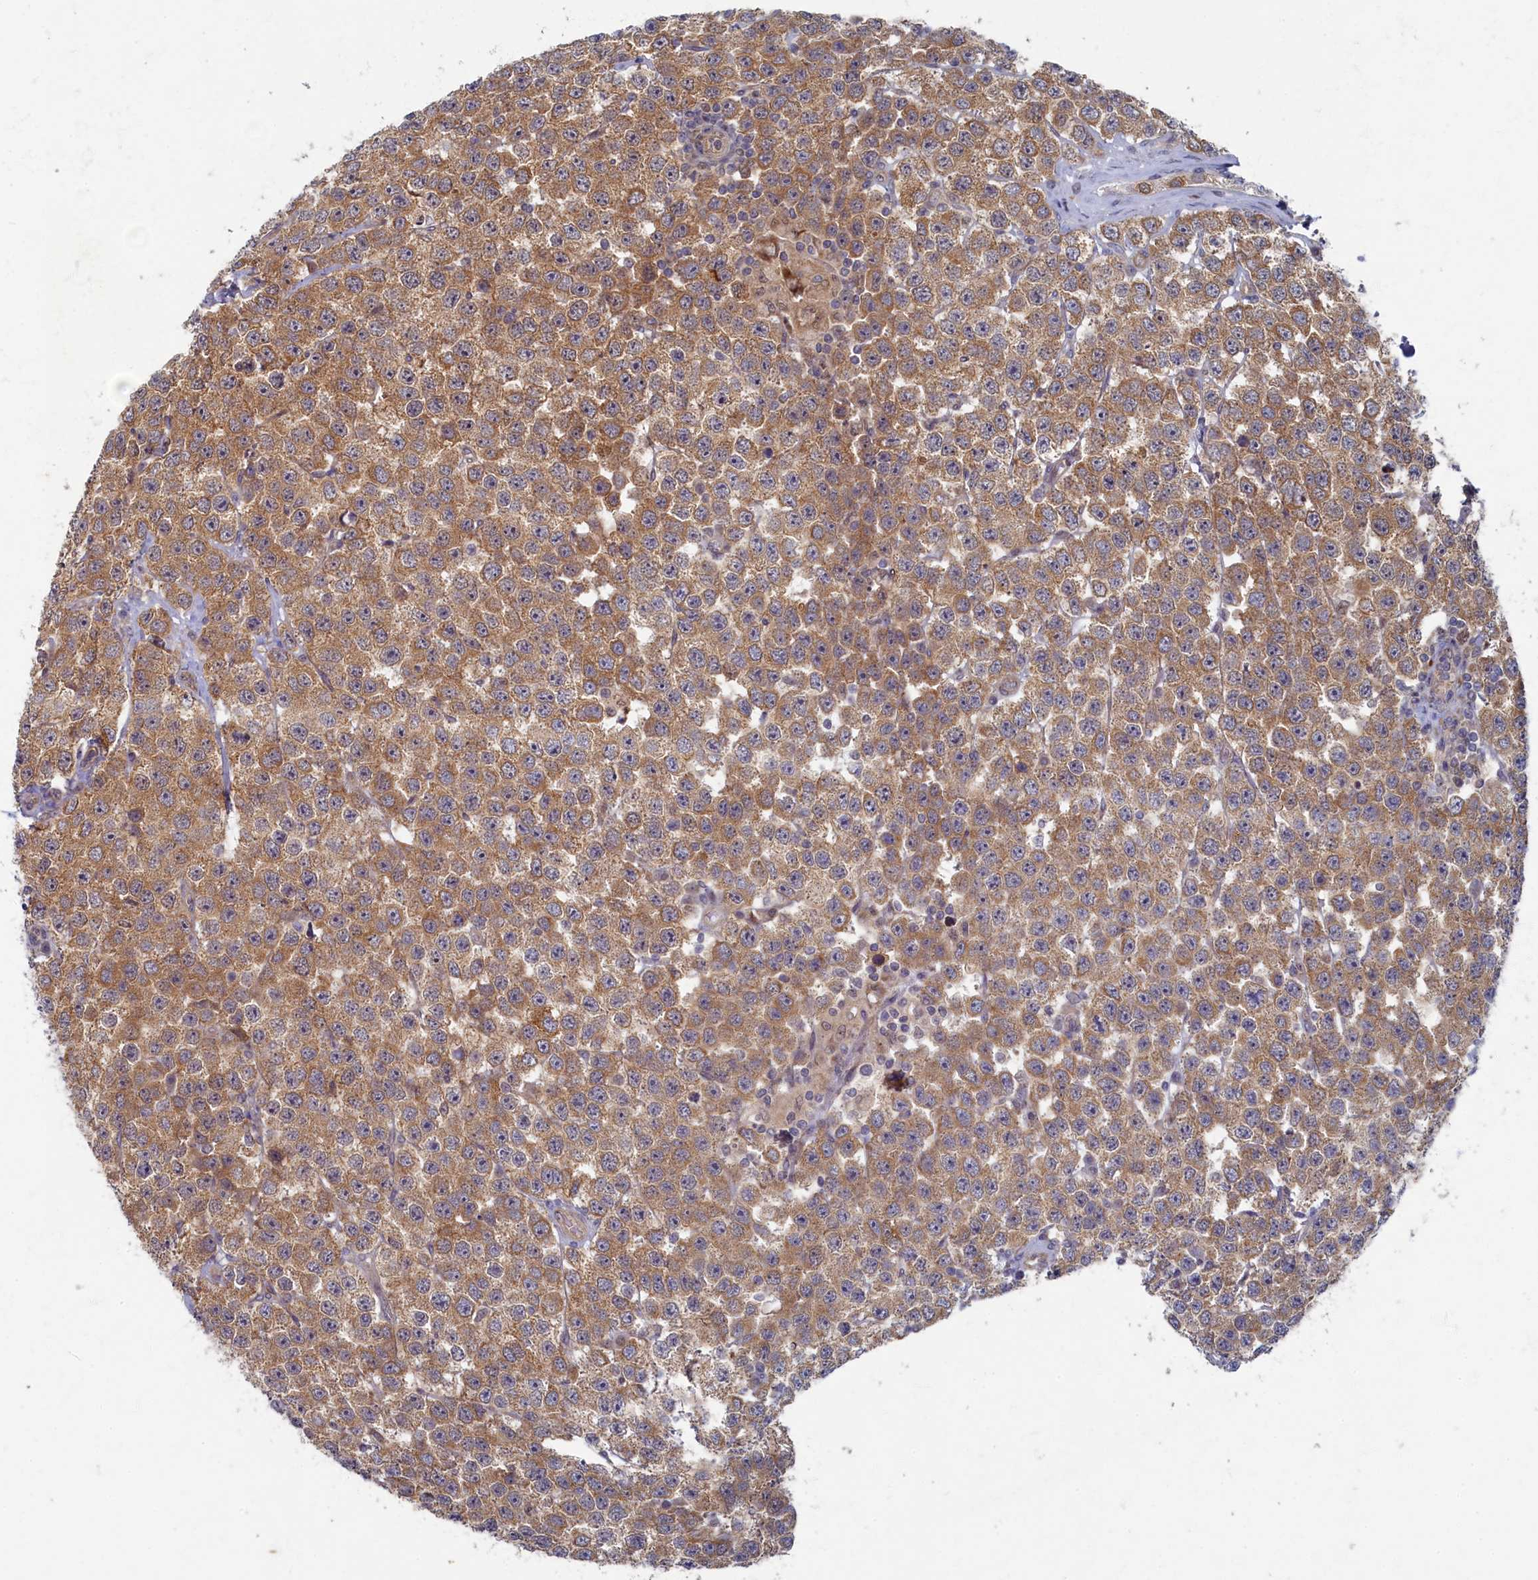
{"staining": {"intensity": "moderate", "quantity": ">75%", "location": "cytoplasmic/membranous"}, "tissue": "testis cancer", "cell_type": "Tumor cells", "image_type": "cancer", "snomed": [{"axis": "morphology", "description": "Seminoma, NOS"}, {"axis": "topography", "description": "Testis"}], "caption": "Human testis cancer (seminoma) stained with a brown dye exhibits moderate cytoplasmic/membranous positive staining in approximately >75% of tumor cells.", "gene": "WDR59", "patient": {"sex": "male", "age": 28}}